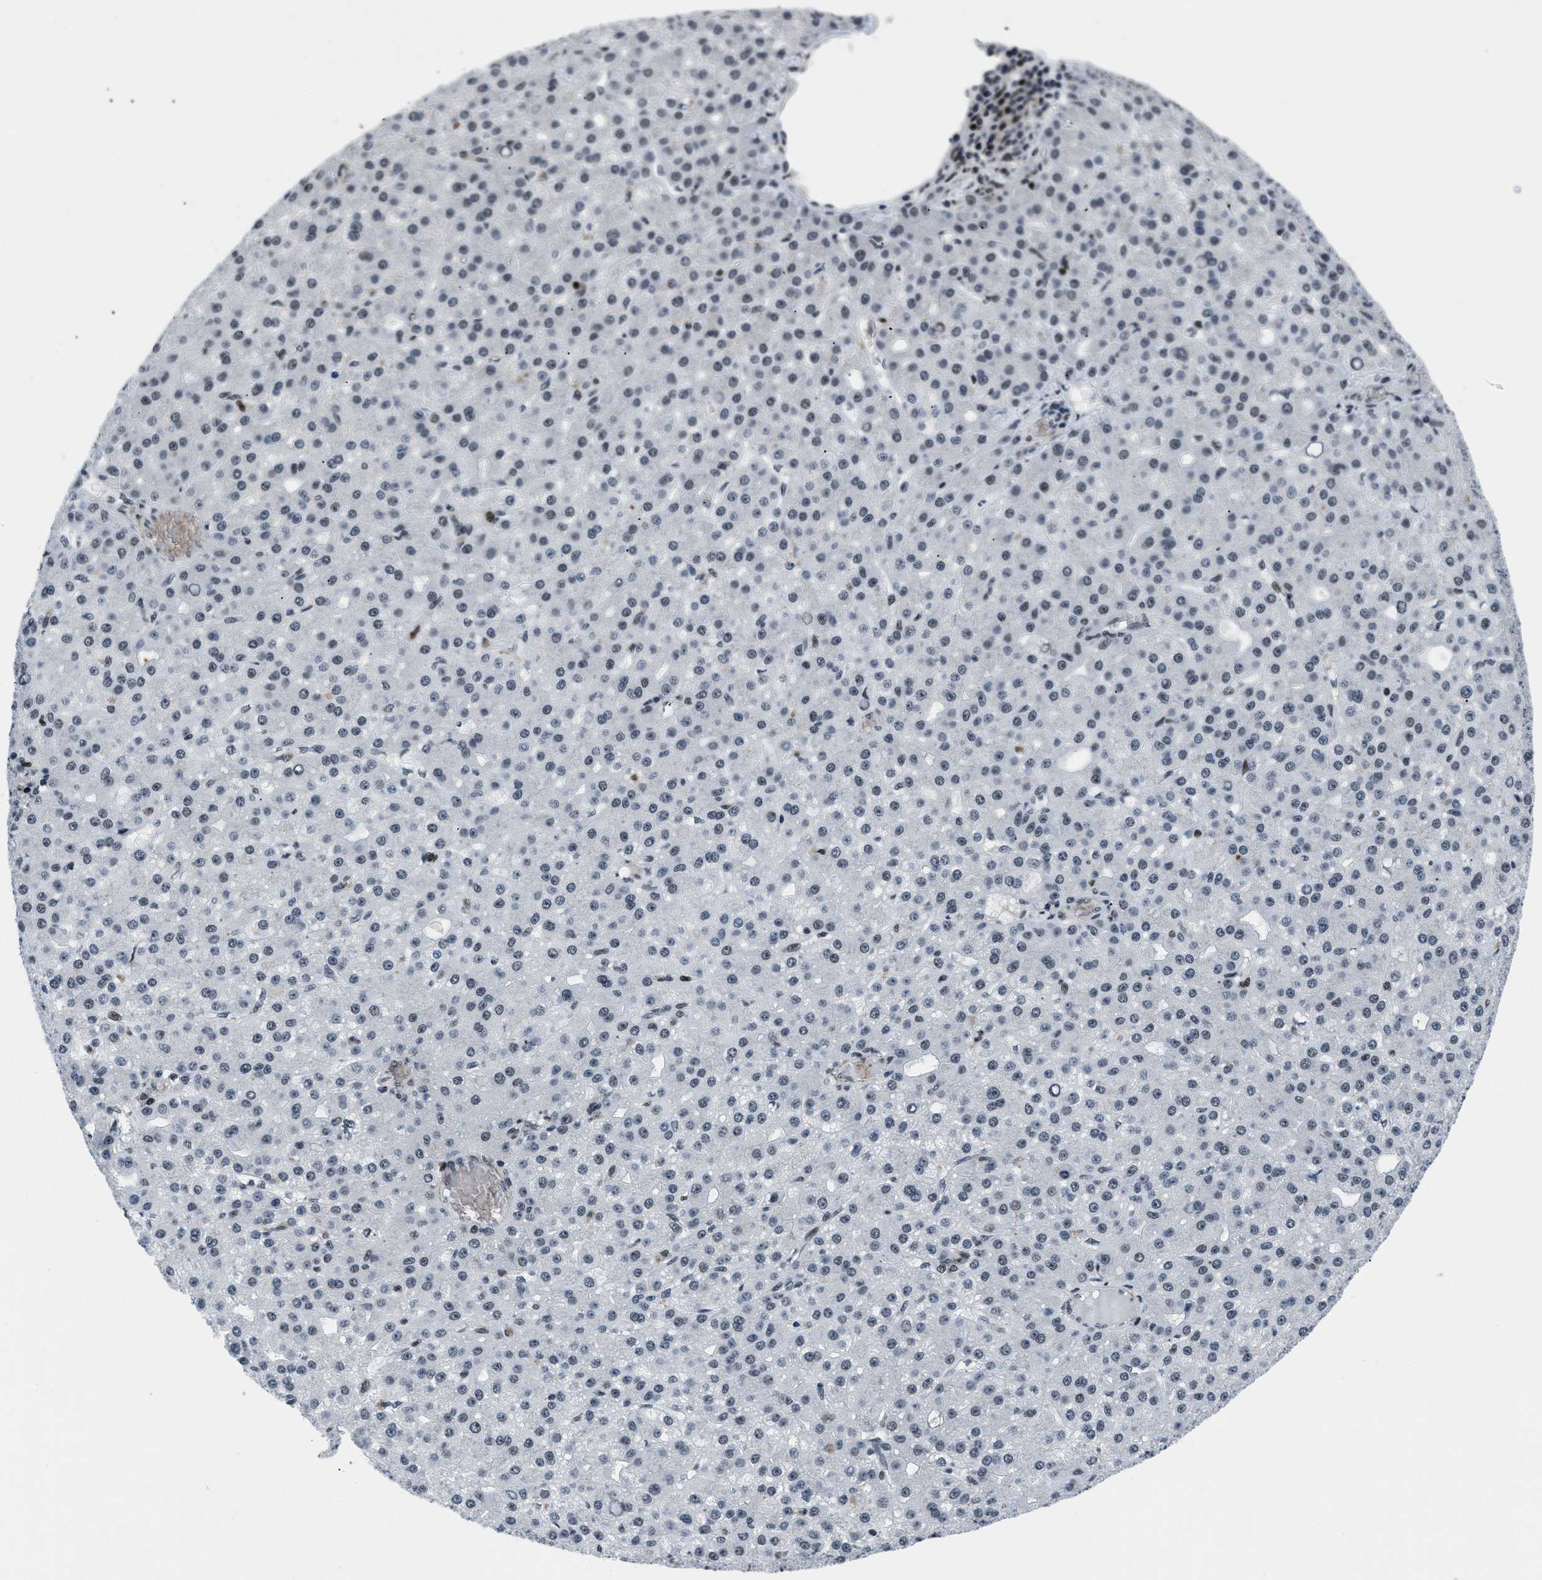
{"staining": {"intensity": "moderate", "quantity": ">75%", "location": "nuclear"}, "tissue": "liver cancer", "cell_type": "Tumor cells", "image_type": "cancer", "snomed": [{"axis": "morphology", "description": "Carcinoma, Hepatocellular, NOS"}, {"axis": "topography", "description": "Liver"}], "caption": "Protein expression by immunohistochemistry reveals moderate nuclear expression in approximately >75% of tumor cells in liver cancer. (DAB (3,3'-diaminobenzidine) IHC with brightfield microscopy, high magnification).", "gene": "SMARCB1", "patient": {"sex": "male", "age": 67}}